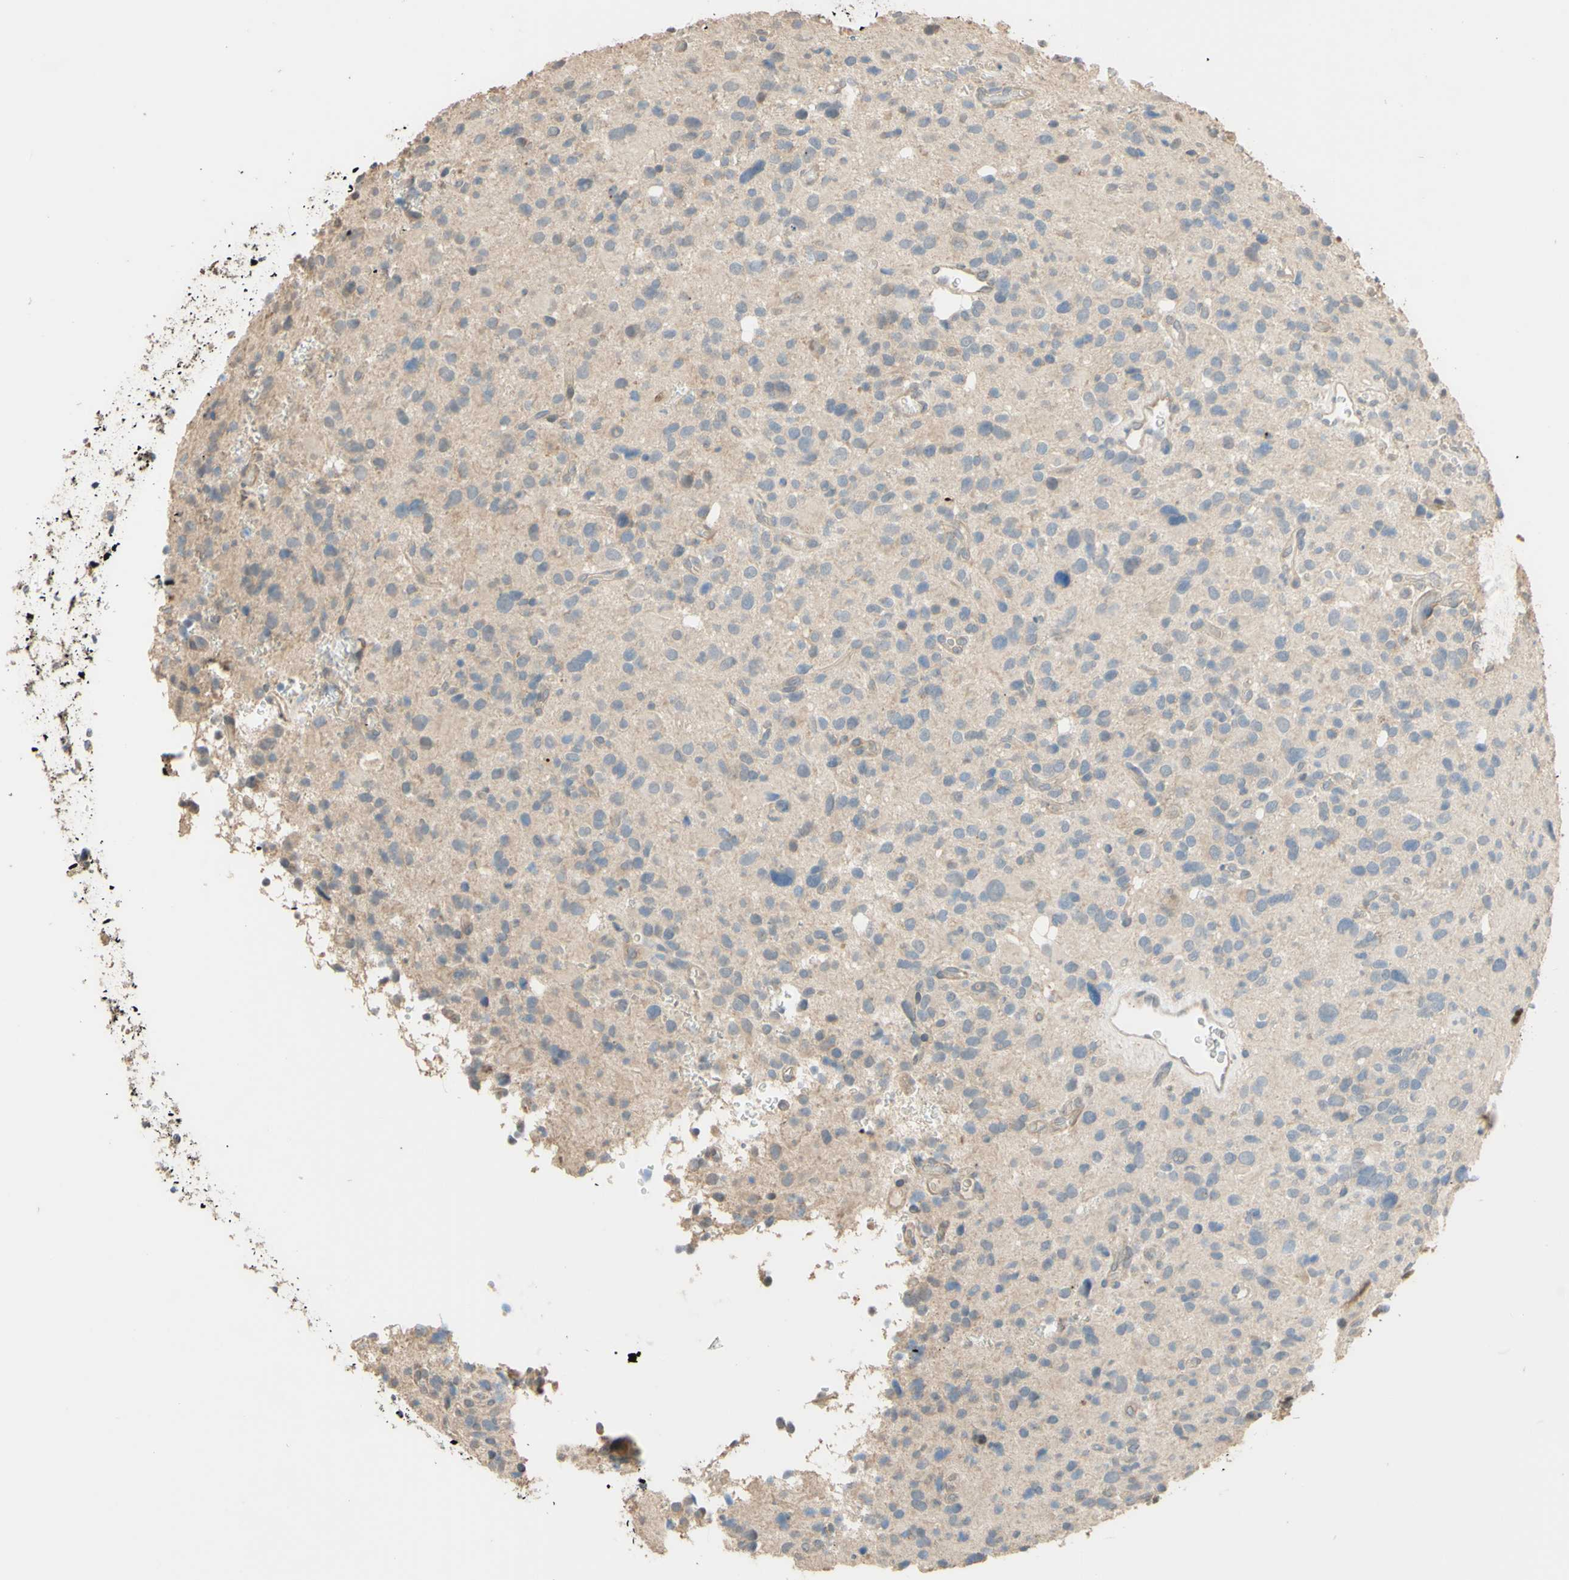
{"staining": {"intensity": "negative", "quantity": "none", "location": "none"}, "tissue": "glioma", "cell_type": "Tumor cells", "image_type": "cancer", "snomed": [{"axis": "morphology", "description": "Glioma, malignant, High grade"}, {"axis": "topography", "description": "Brain"}], "caption": "Protein analysis of malignant high-grade glioma demonstrates no significant positivity in tumor cells.", "gene": "SMIM19", "patient": {"sex": "male", "age": 48}}